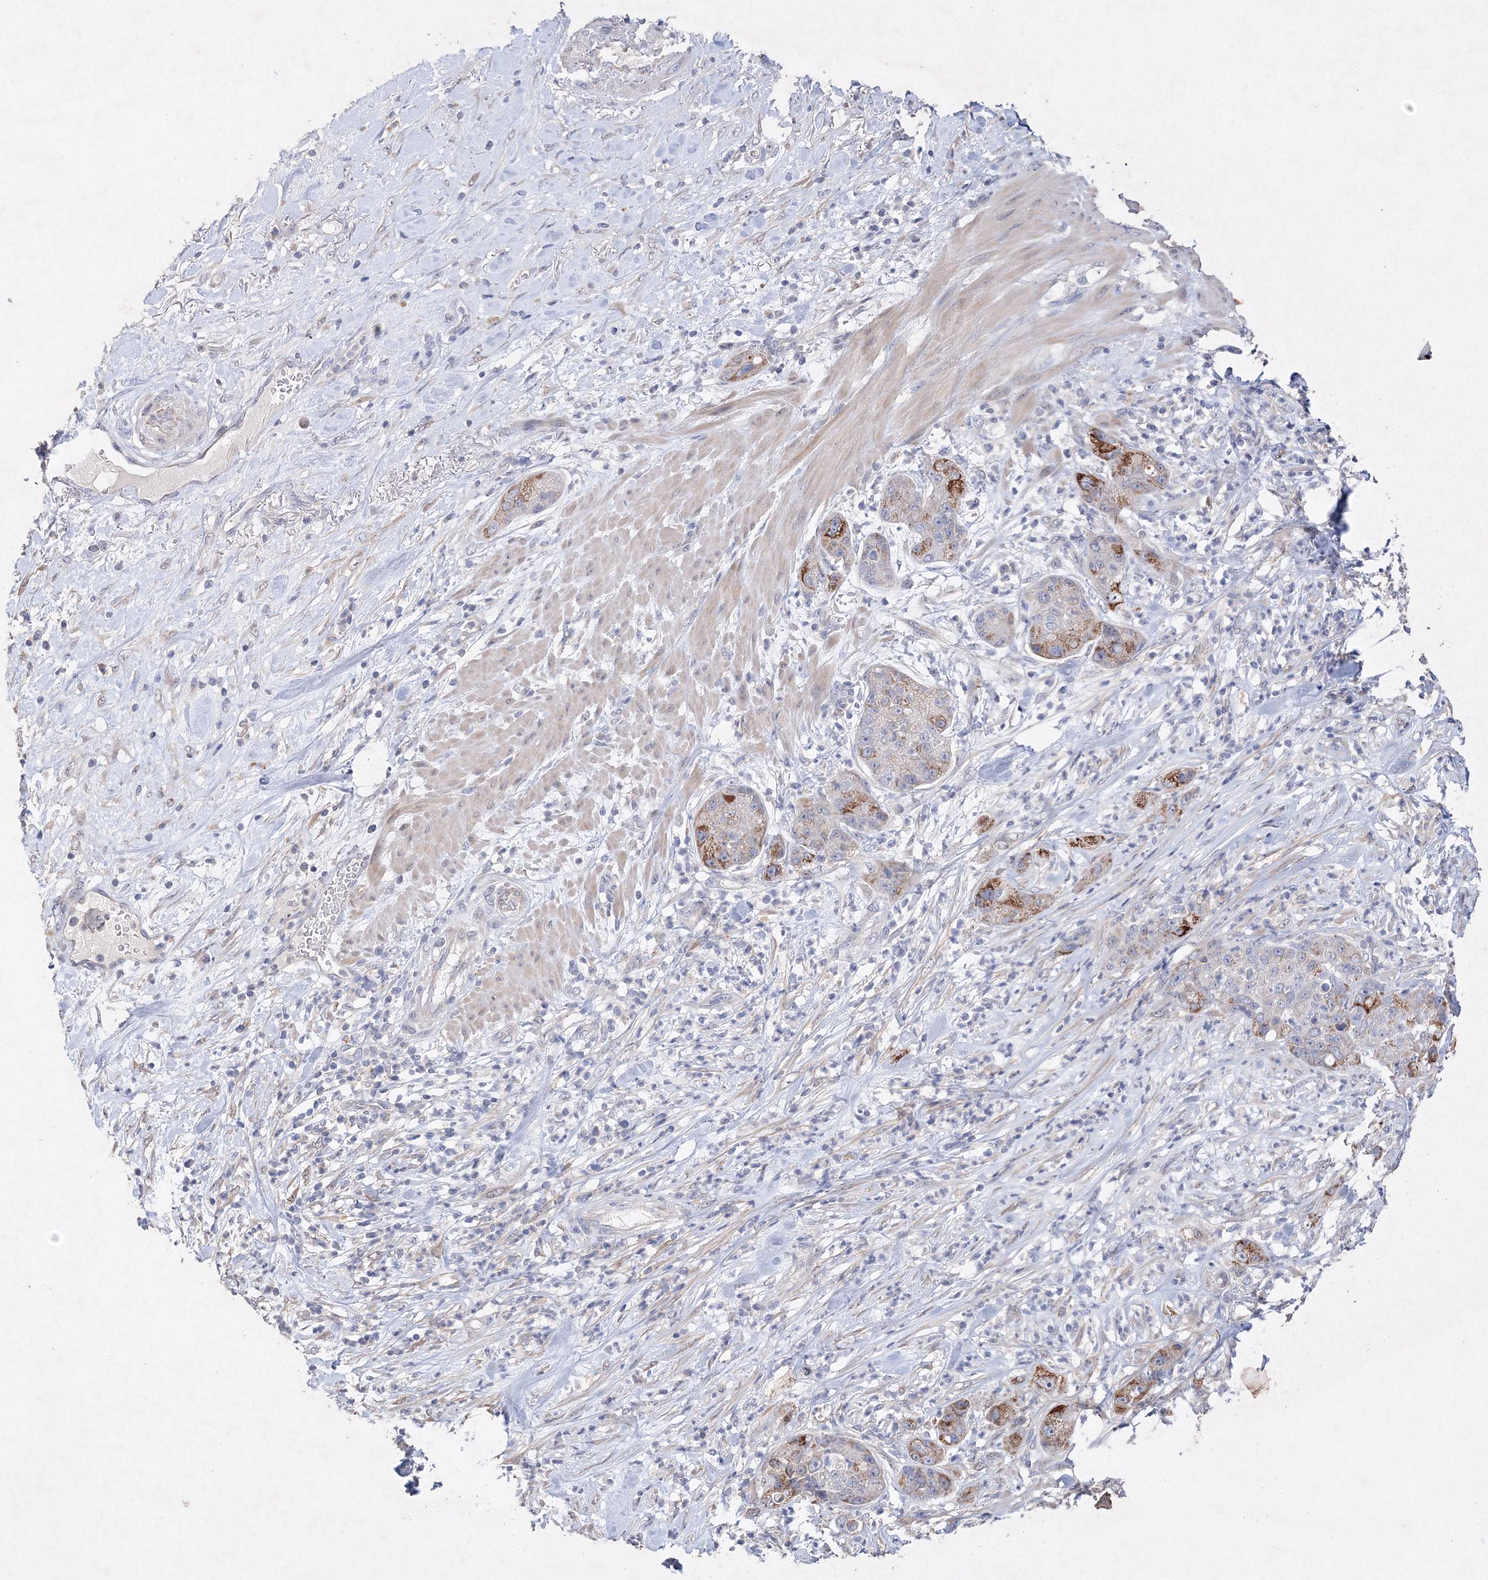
{"staining": {"intensity": "moderate", "quantity": "25%-75%", "location": "cytoplasmic/membranous"}, "tissue": "pancreatic cancer", "cell_type": "Tumor cells", "image_type": "cancer", "snomed": [{"axis": "morphology", "description": "Adenocarcinoma, NOS"}, {"axis": "topography", "description": "Pancreas"}], "caption": "A high-resolution micrograph shows IHC staining of adenocarcinoma (pancreatic), which exhibits moderate cytoplasmic/membranous expression in approximately 25%-75% of tumor cells.", "gene": "GLS", "patient": {"sex": "female", "age": 78}}